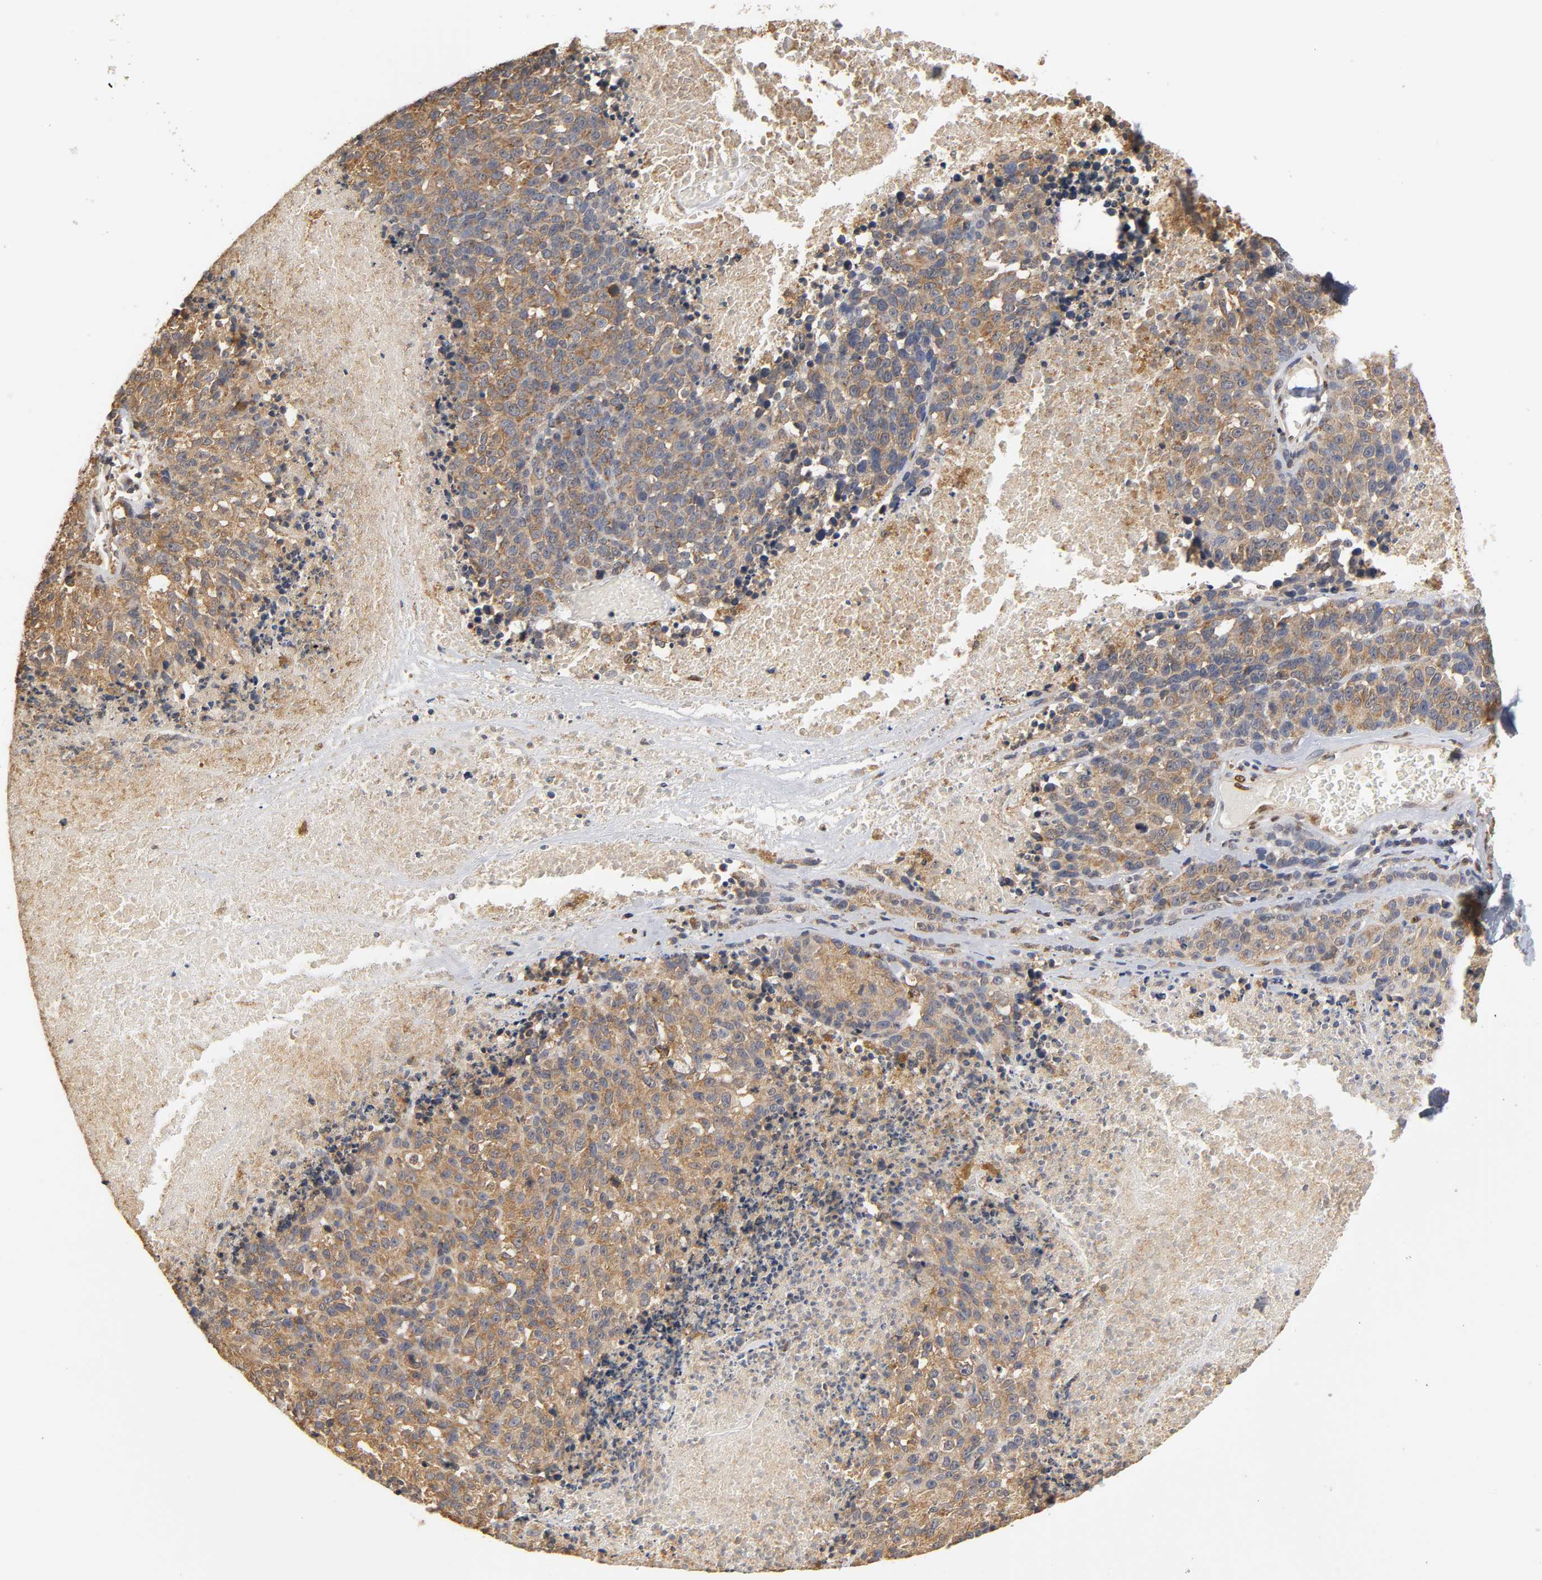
{"staining": {"intensity": "moderate", "quantity": ">75%", "location": "cytoplasmic/membranous"}, "tissue": "melanoma", "cell_type": "Tumor cells", "image_type": "cancer", "snomed": [{"axis": "morphology", "description": "Malignant melanoma, Metastatic site"}, {"axis": "topography", "description": "Cerebral cortex"}], "caption": "IHC micrograph of melanoma stained for a protein (brown), which displays medium levels of moderate cytoplasmic/membranous staining in about >75% of tumor cells.", "gene": "PKN1", "patient": {"sex": "female", "age": 52}}